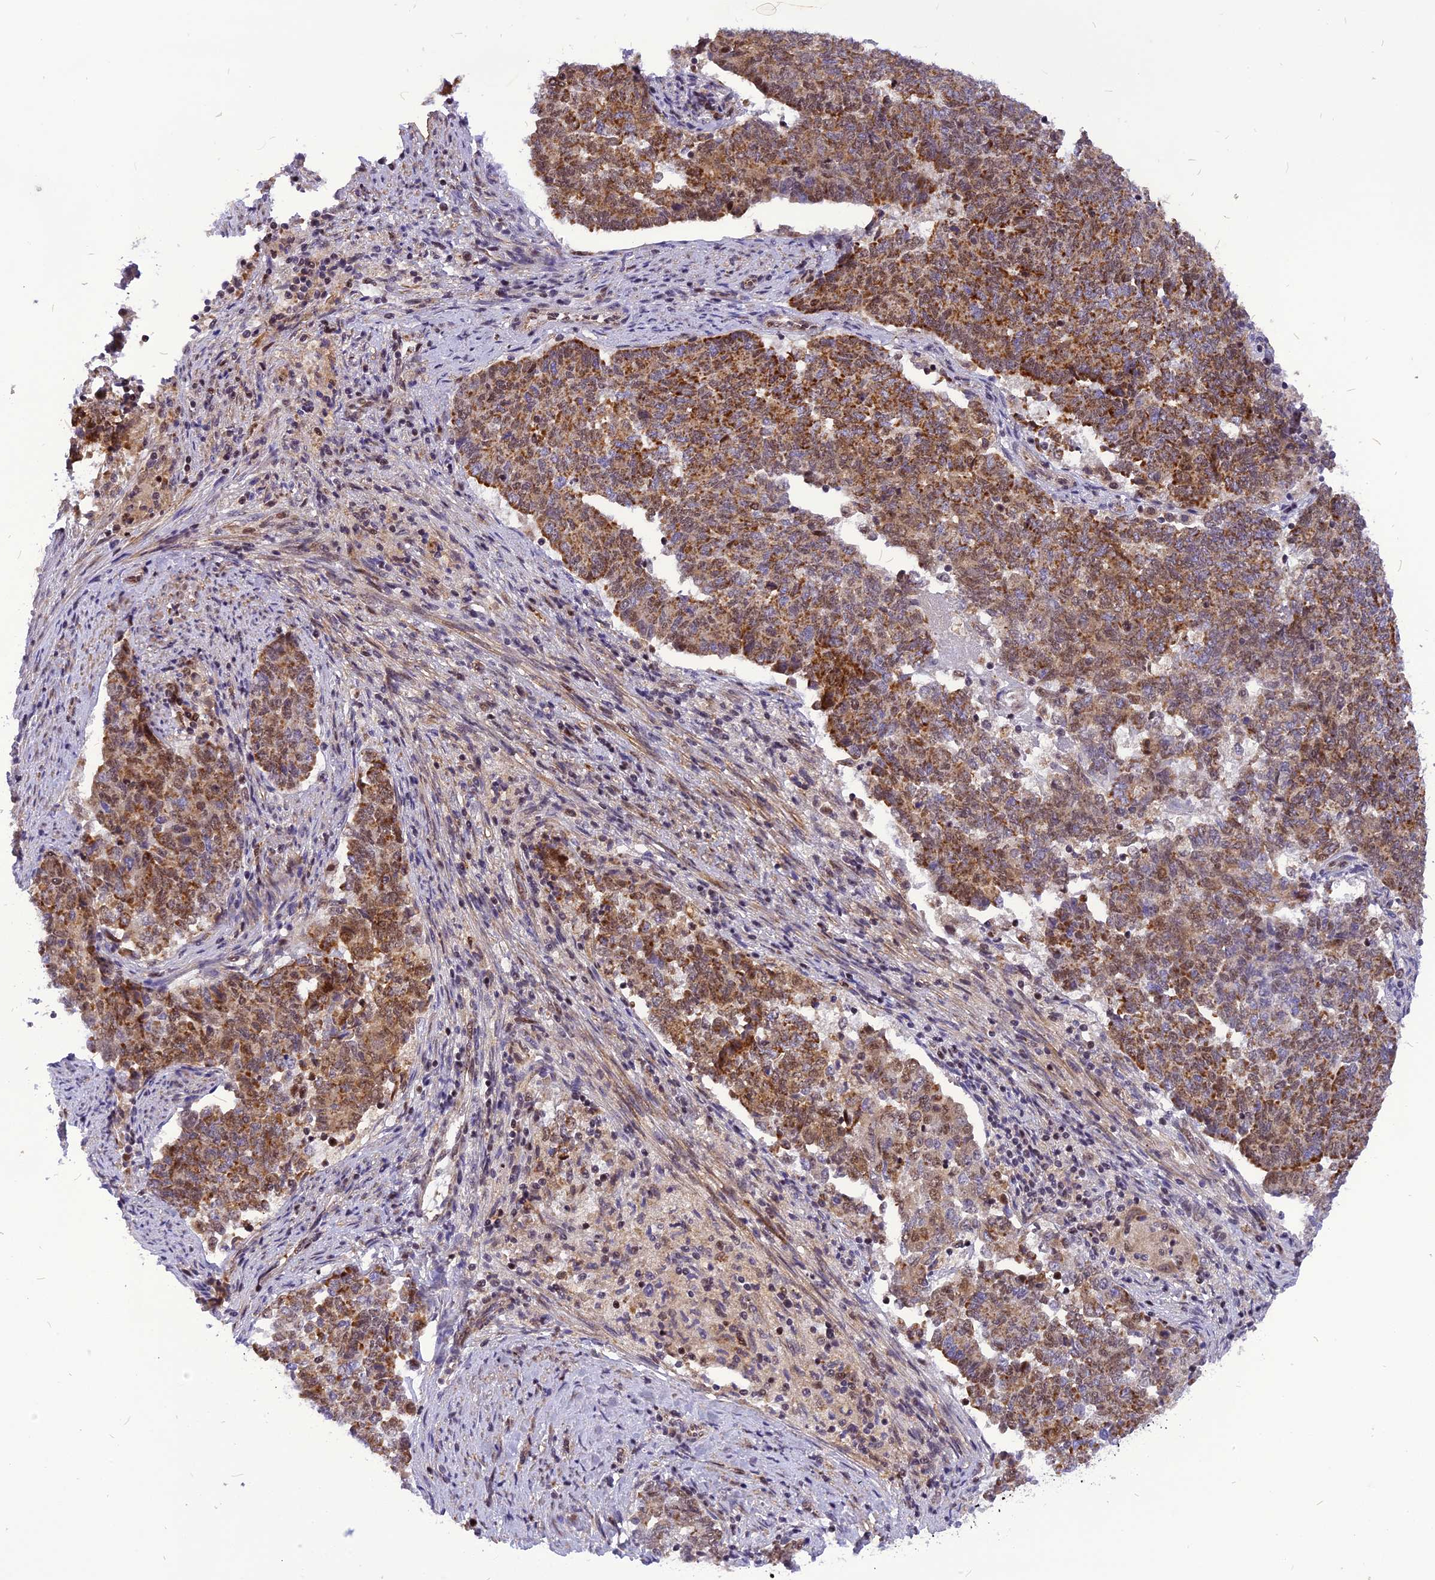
{"staining": {"intensity": "moderate", "quantity": ">75%", "location": "cytoplasmic/membranous"}, "tissue": "endometrial cancer", "cell_type": "Tumor cells", "image_type": "cancer", "snomed": [{"axis": "morphology", "description": "Adenocarcinoma, NOS"}, {"axis": "topography", "description": "Endometrium"}], "caption": "Endometrial adenocarcinoma stained for a protein (brown) demonstrates moderate cytoplasmic/membranous positive positivity in approximately >75% of tumor cells.", "gene": "CMC1", "patient": {"sex": "female", "age": 80}}